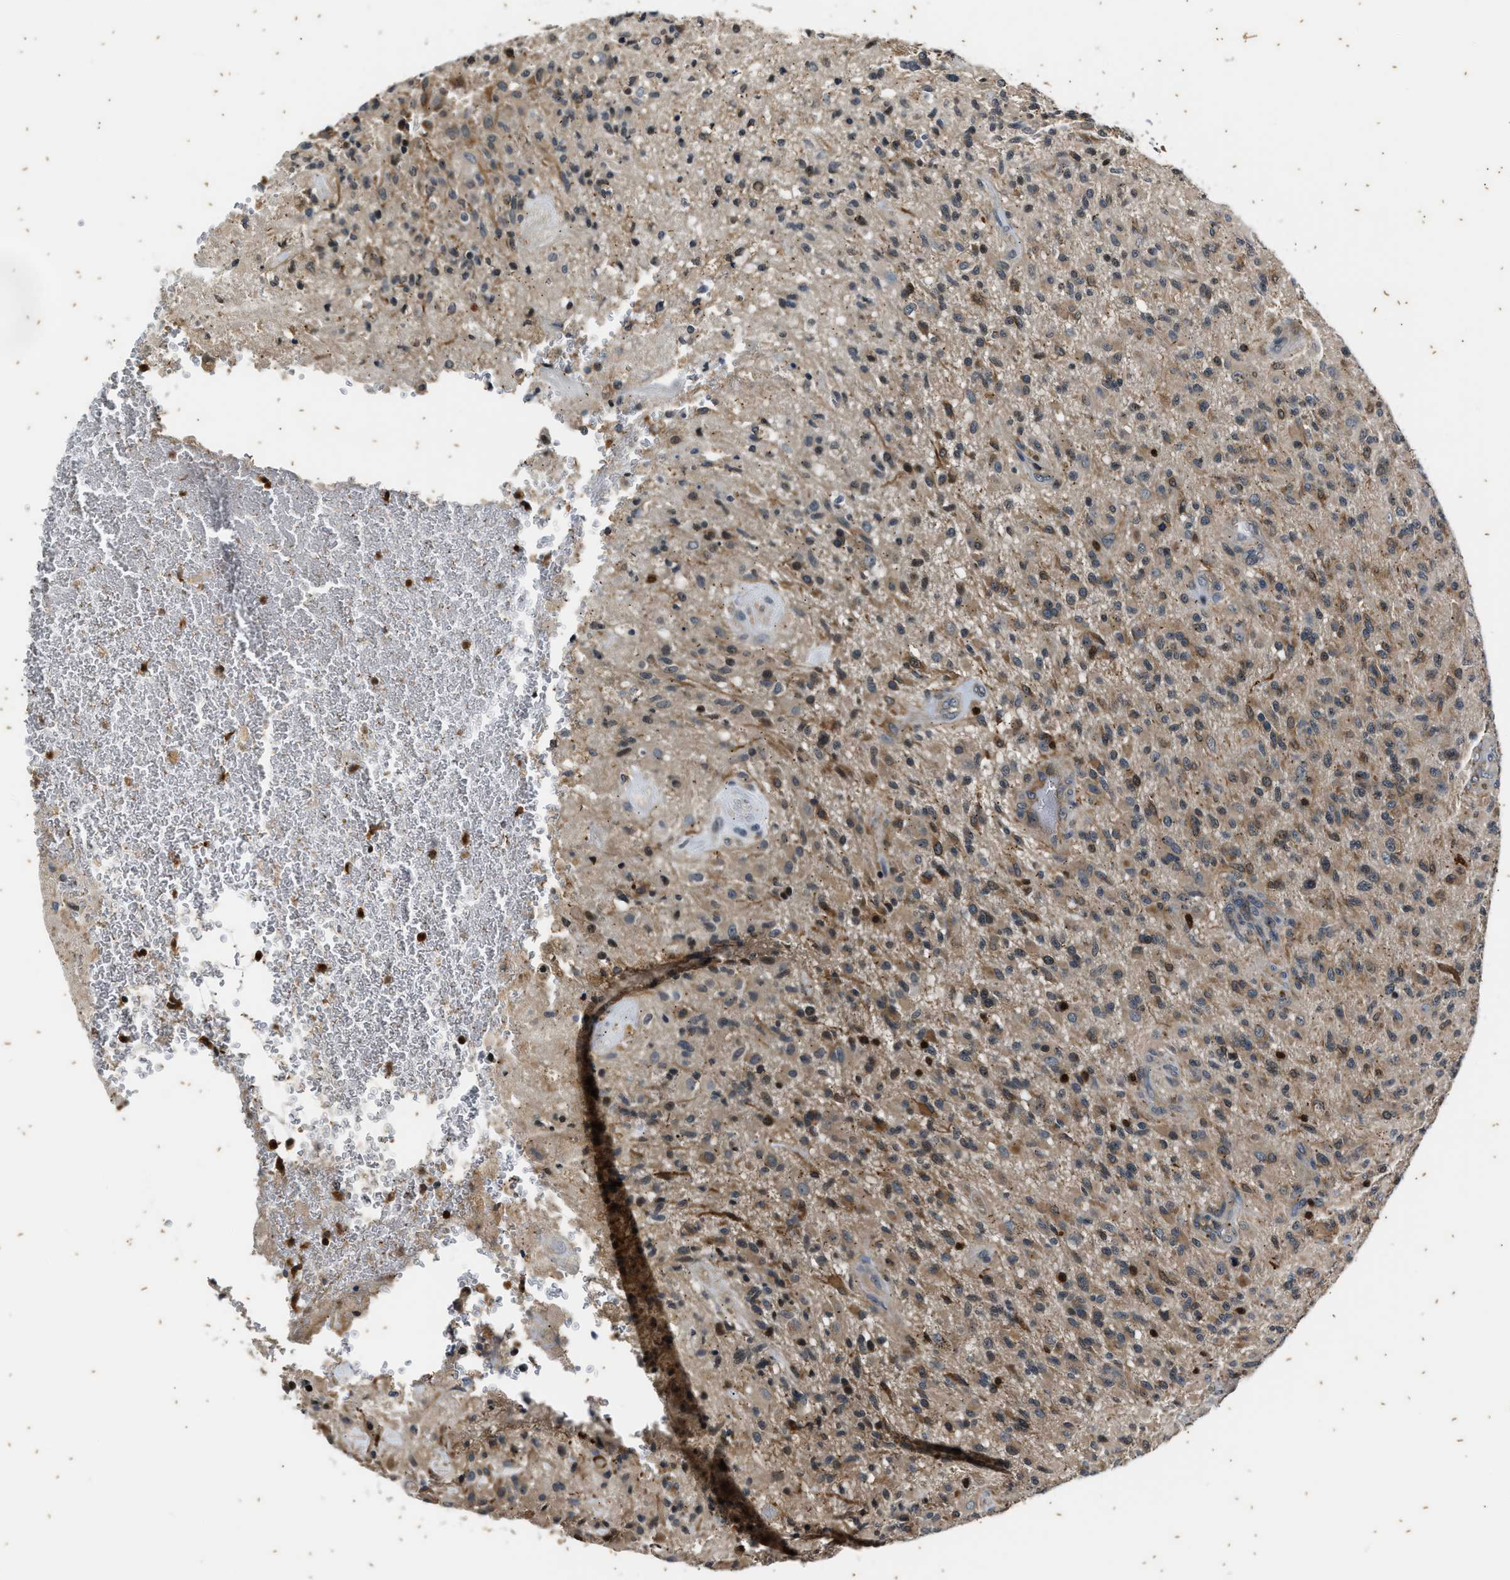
{"staining": {"intensity": "weak", "quantity": ">75%", "location": "cytoplasmic/membranous"}, "tissue": "glioma", "cell_type": "Tumor cells", "image_type": "cancer", "snomed": [{"axis": "morphology", "description": "Glioma, malignant, High grade"}, {"axis": "topography", "description": "Brain"}], "caption": "The histopathology image displays immunohistochemical staining of glioma. There is weak cytoplasmic/membranous positivity is present in approximately >75% of tumor cells.", "gene": "PTPN7", "patient": {"sex": "male", "age": 71}}